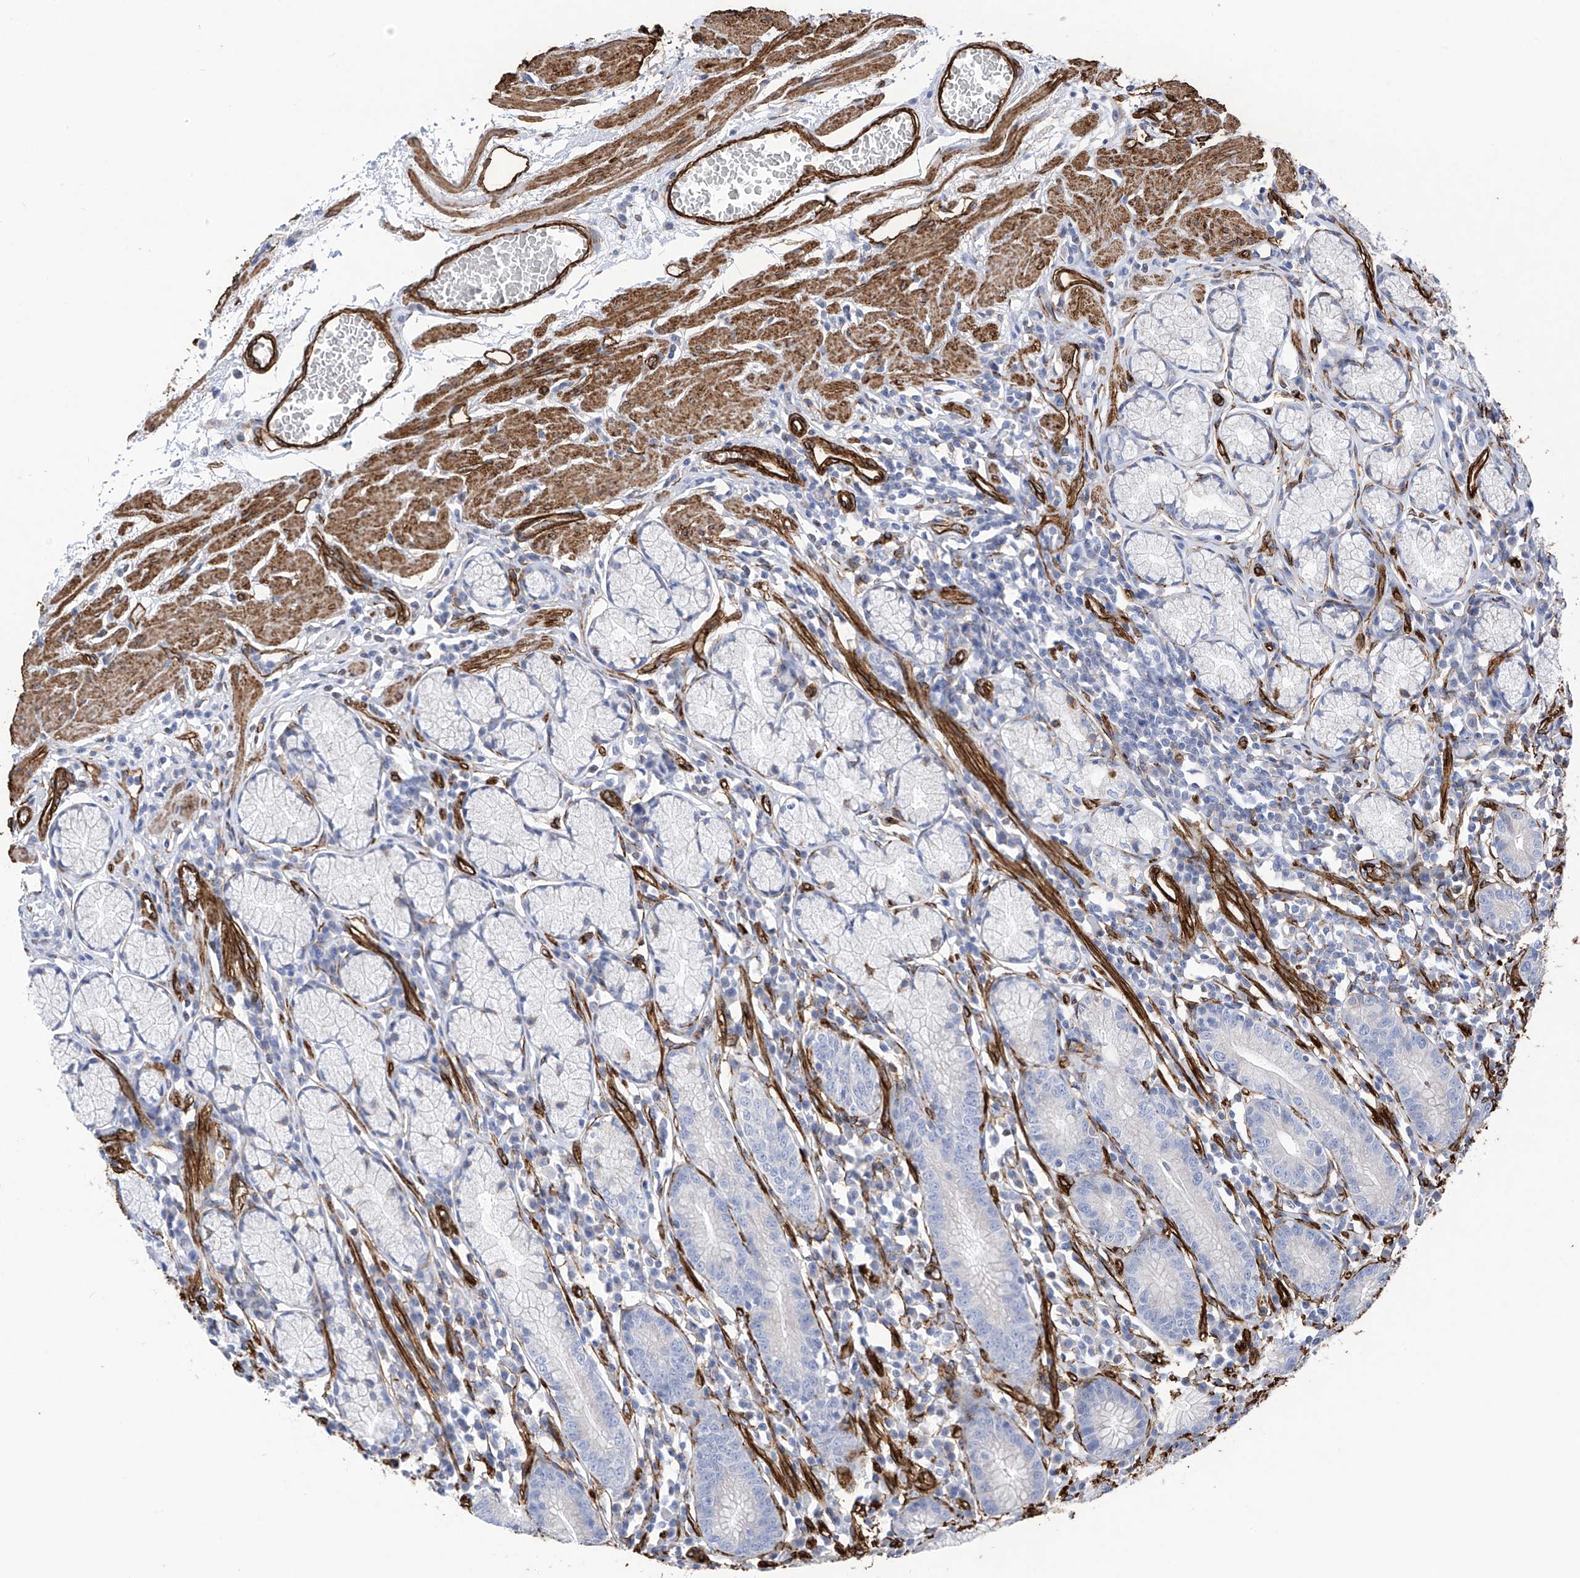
{"staining": {"intensity": "negative", "quantity": "none", "location": "none"}, "tissue": "stomach", "cell_type": "Glandular cells", "image_type": "normal", "snomed": [{"axis": "morphology", "description": "Normal tissue, NOS"}, {"axis": "topography", "description": "Stomach"}], "caption": "DAB (3,3'-diaminobenzidine) immunohistochemical staining of benign human stomach shows no significant staining in glandular cells. (IHC, brightfield microscopy, high magnification).", "gene": "UBTD1", "patient": {"sex": "male", "age": 55}}